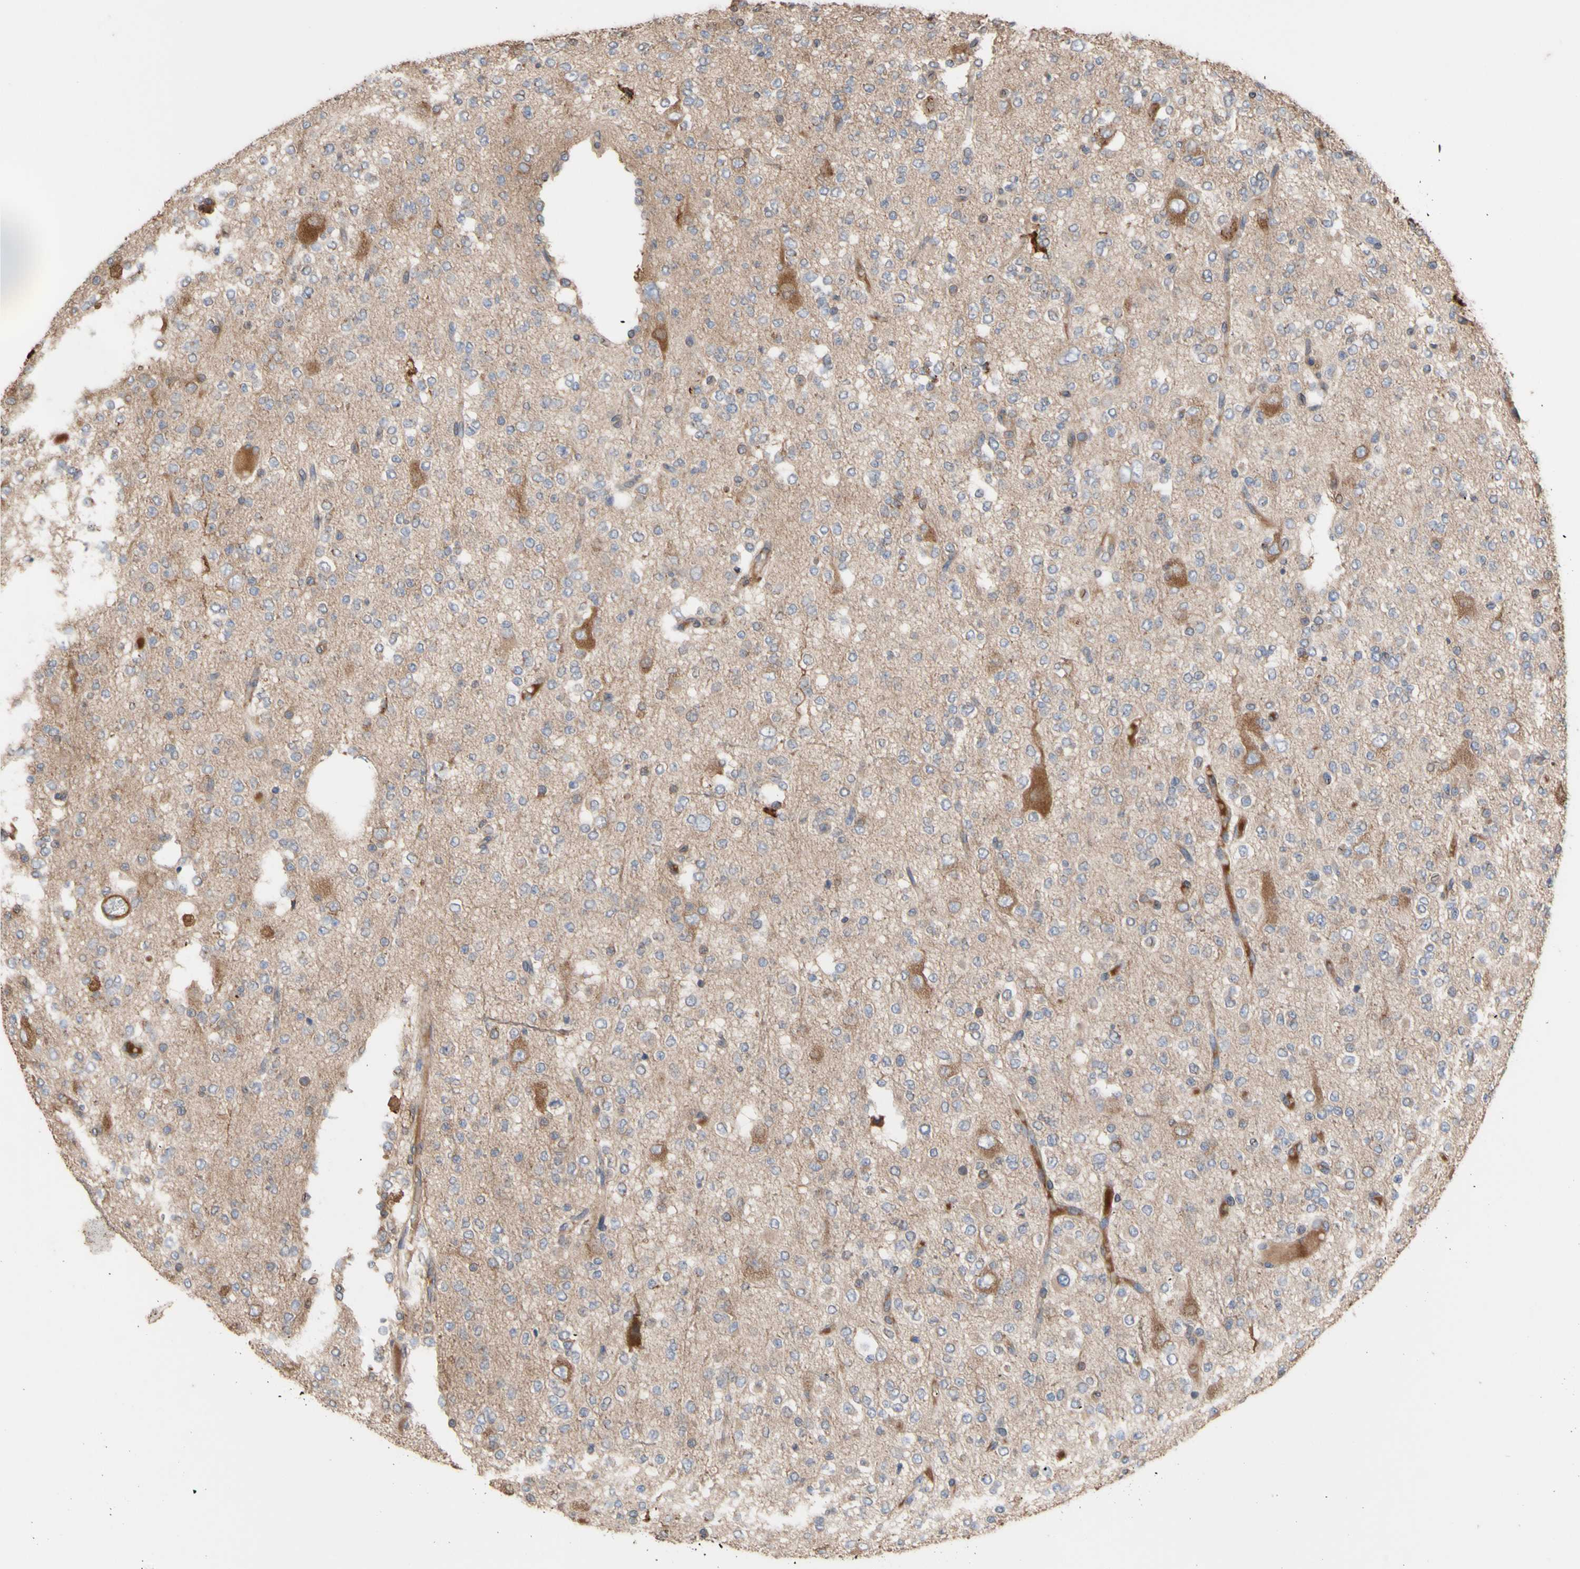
{"staining": {"intensity": "moderate", "quantity": "<25%", "location": "cytoplasmic/membranous"}, "tissue": "glioma", "cell_type": "Tumor cells", "image_type": "cancer", "snomed": [{"axis": "morphology", "description": "Glioma, malignant, Low grade"}, {"axis": "topography", "description": "Brain"}], "caption": "Immunohistochemistry (DAB (3,3'-diaminobenzidine)) staining of human glioma exhibits moderate cytoplasmic/membranous protein positivity in about <25% of tumor cells. Nuclei are stained in blue.", "gene": "NECTIN3", "patient": {"sex": "male", "age": 38}}